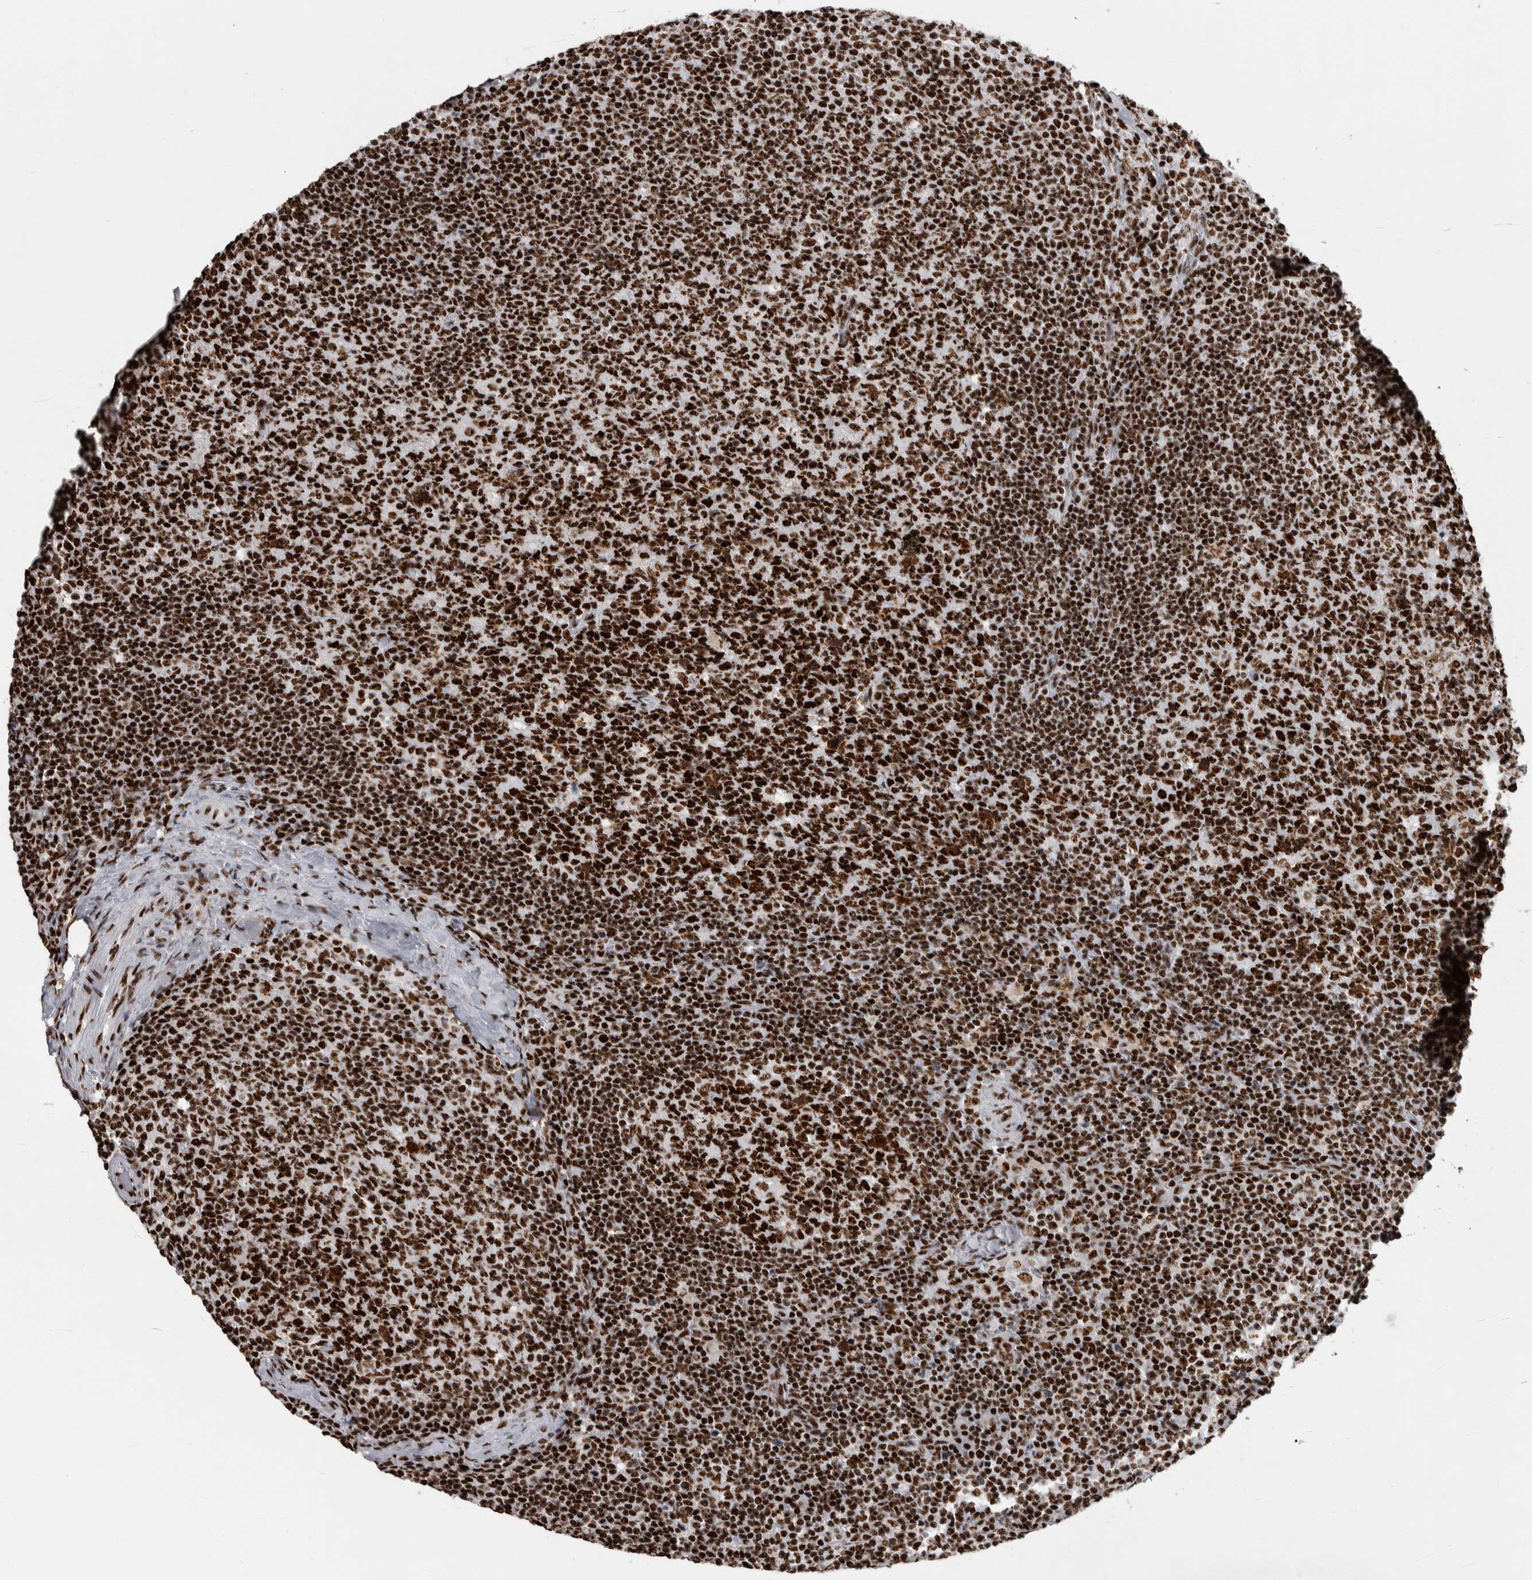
{"staining": {"intensity": "strong", "quantity": ">75%", "location": "nuclear"}, "tissue": "lymph node", "cell_type": "Germinal center cells", "image_type": "normal", "snomed": [{"axis": "morphology", "description": "Normal tissue, NOS"}, {"axis": "morphology", "description": "Inflammation, NOS"}, {"axis": "topography", "description": "Lymph node"}], "caption": "Immunohistochemistry staining of benign lymph node, which displays high levels of strong nuclear expression in approximately >75% of germinal center cells indicating strong nuclear protein expression. The staining was performed using DAB (3,3'-diaminobenzidine) (brown) for protein detection and nuclei were counterstained in hematoxylin (blue).", "gene": "NCL", "patient": {"sex": "male", "age": 55}}